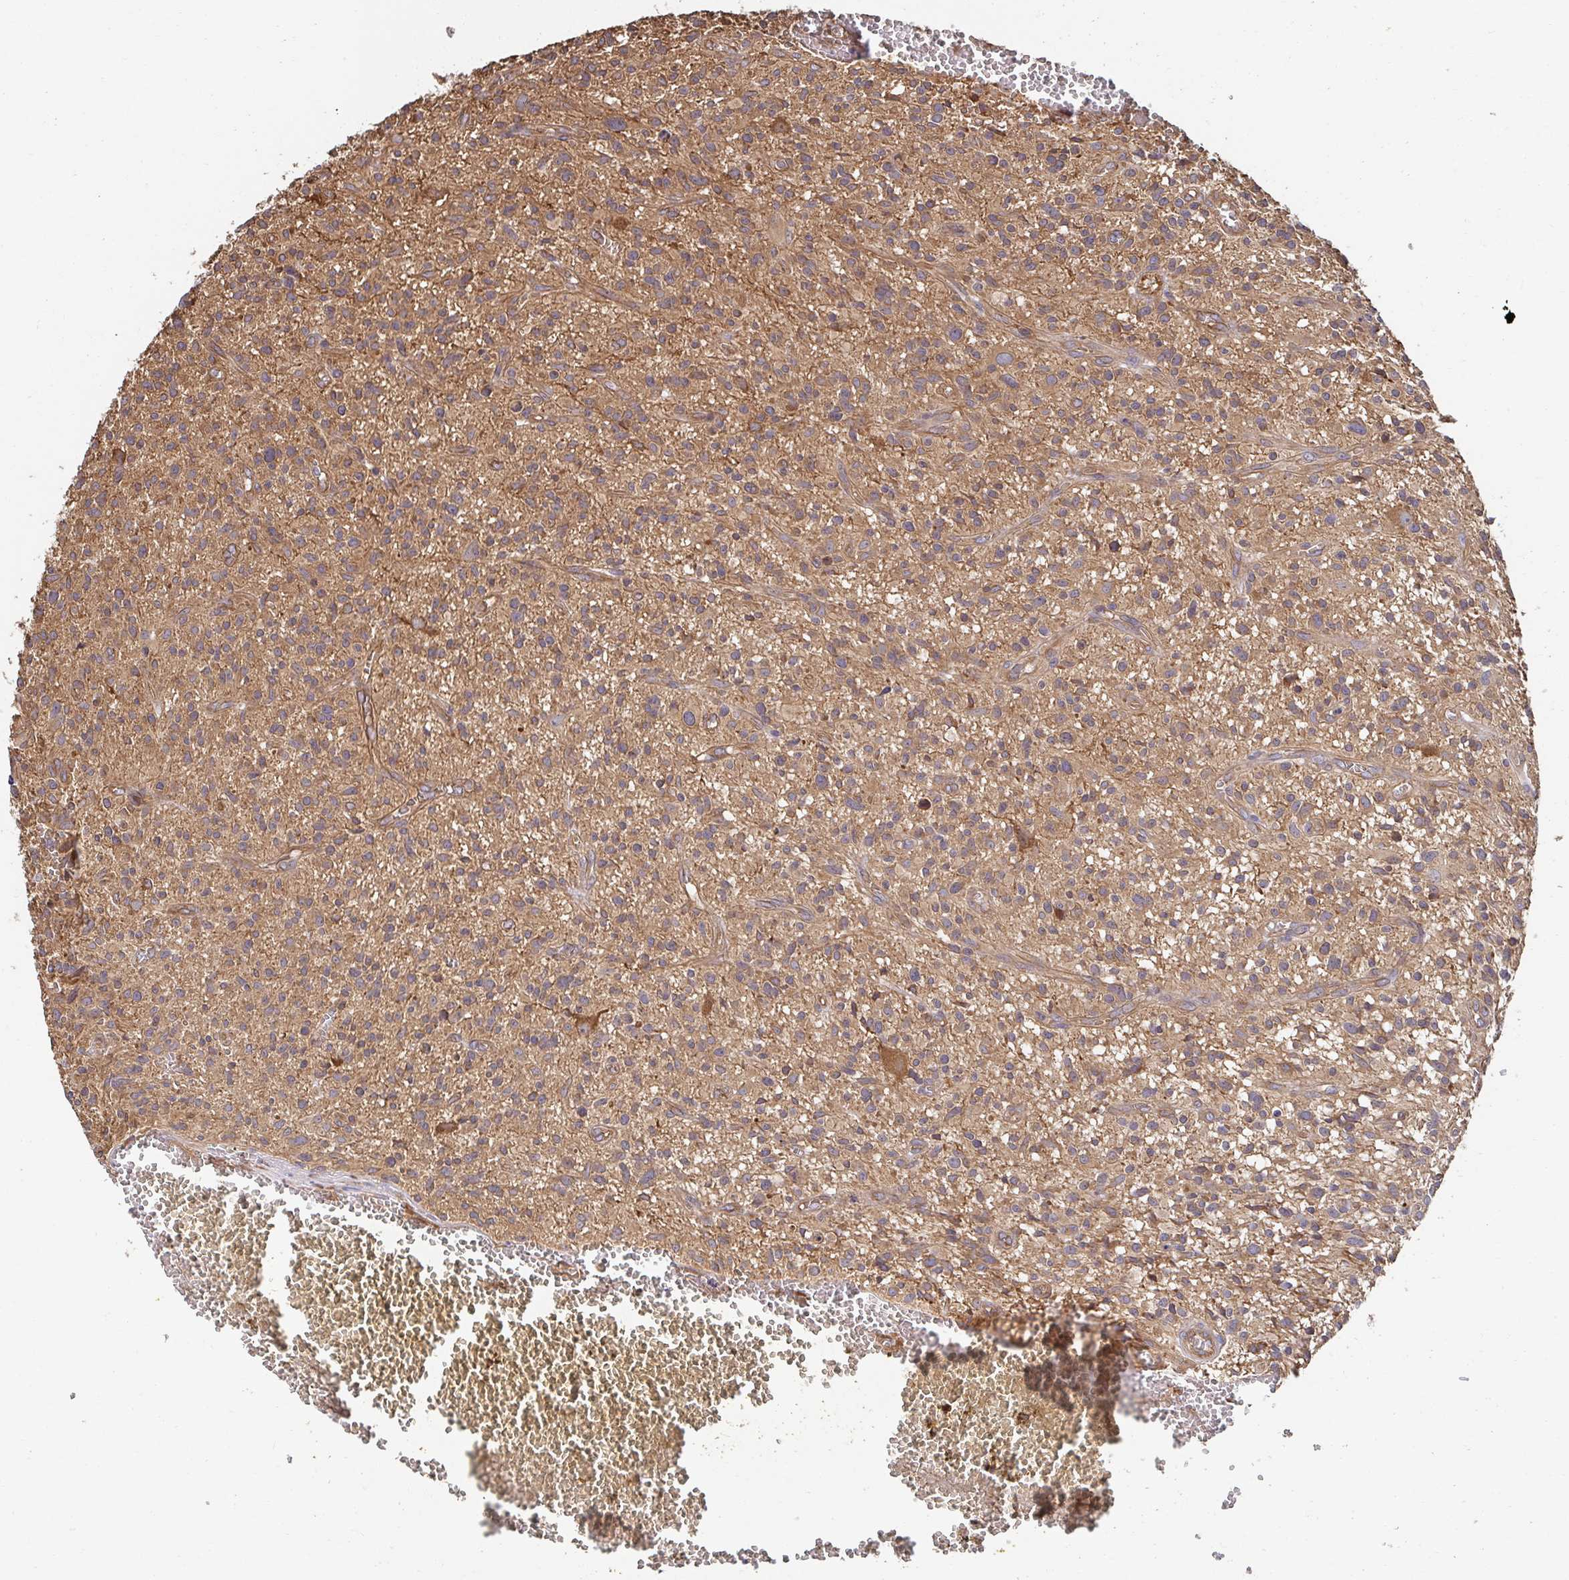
{"staining": {"intensity": "moderate", "quantity": ">75%", "location": "cytoplasmic/membranous"}, "tissue": "glioma", "cell_type": "Tumor cells", "image_type": "cancer", "snomed": [{"axis": "morphology", "description": "Glioma, malignant, High grade"}, {"axis": "topography", "description": "Brain"}], "caption": "A high-resolution micrograph shows IHC staining of glioma, which exhibits moderate cytoplasmic/membranous expression in approximately >75% of tumor cells.", "gene": "APBB1", "patient": {"sex": "male", "age": 75}}